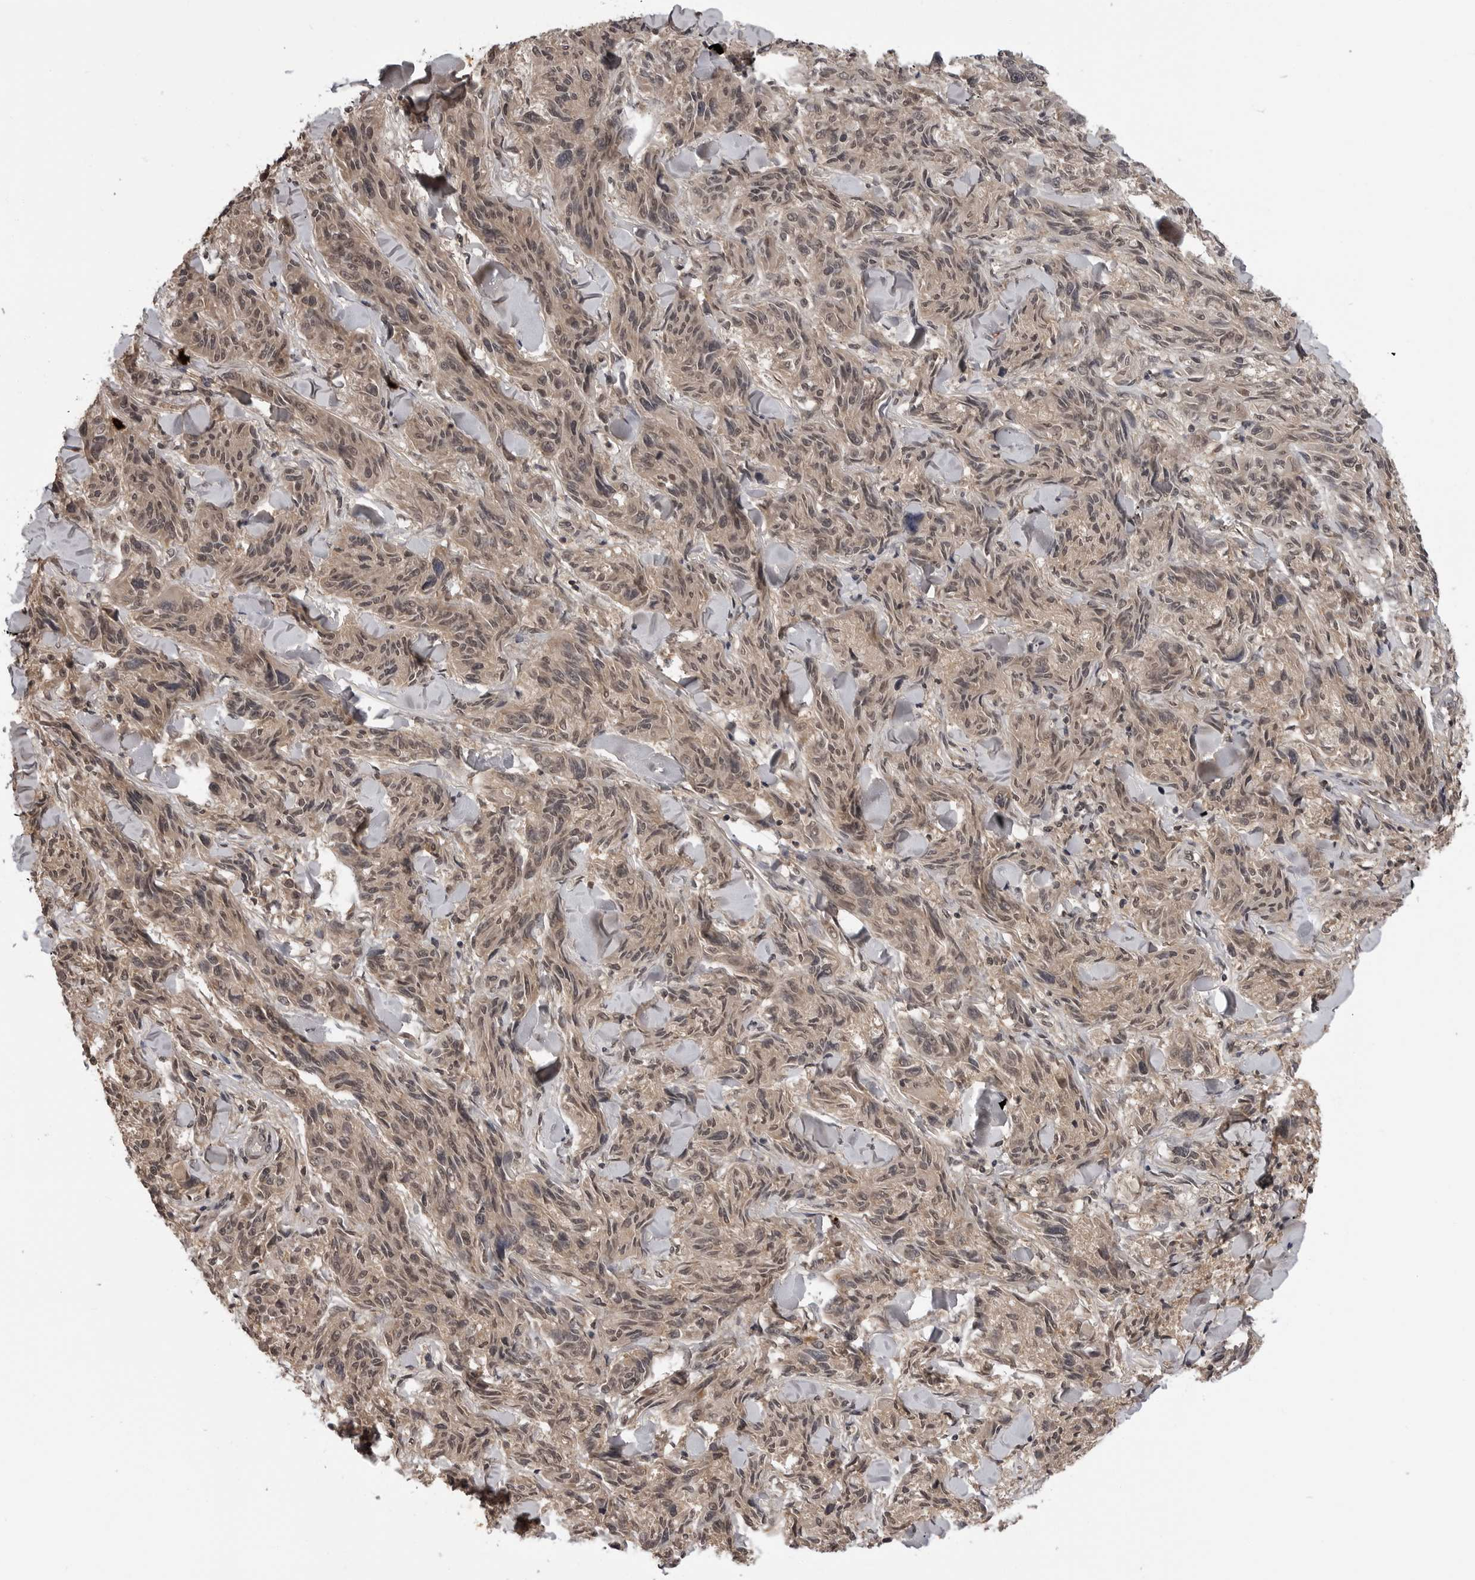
{"staining": {"intensity": "weak", "quantity": "25%-75%", "location": "cytoplasmic/membranous,nuclear"}, "tissue": "melanoma", "cell_type": "Tumor cells", "image_type": "cancer", "snomed": [{"axis": "morphology", "description": "Malignant melanoma, NOS"}, {"axis": "topography", "description": "Skin"}], "caption": "A micrograph of melanoma stained for a protein displays weak cytoplasmic/membranous and nuclear brown staining in tumor cells.", "gene": "IL24", "patient": {"sex": "male", "age": 53}}